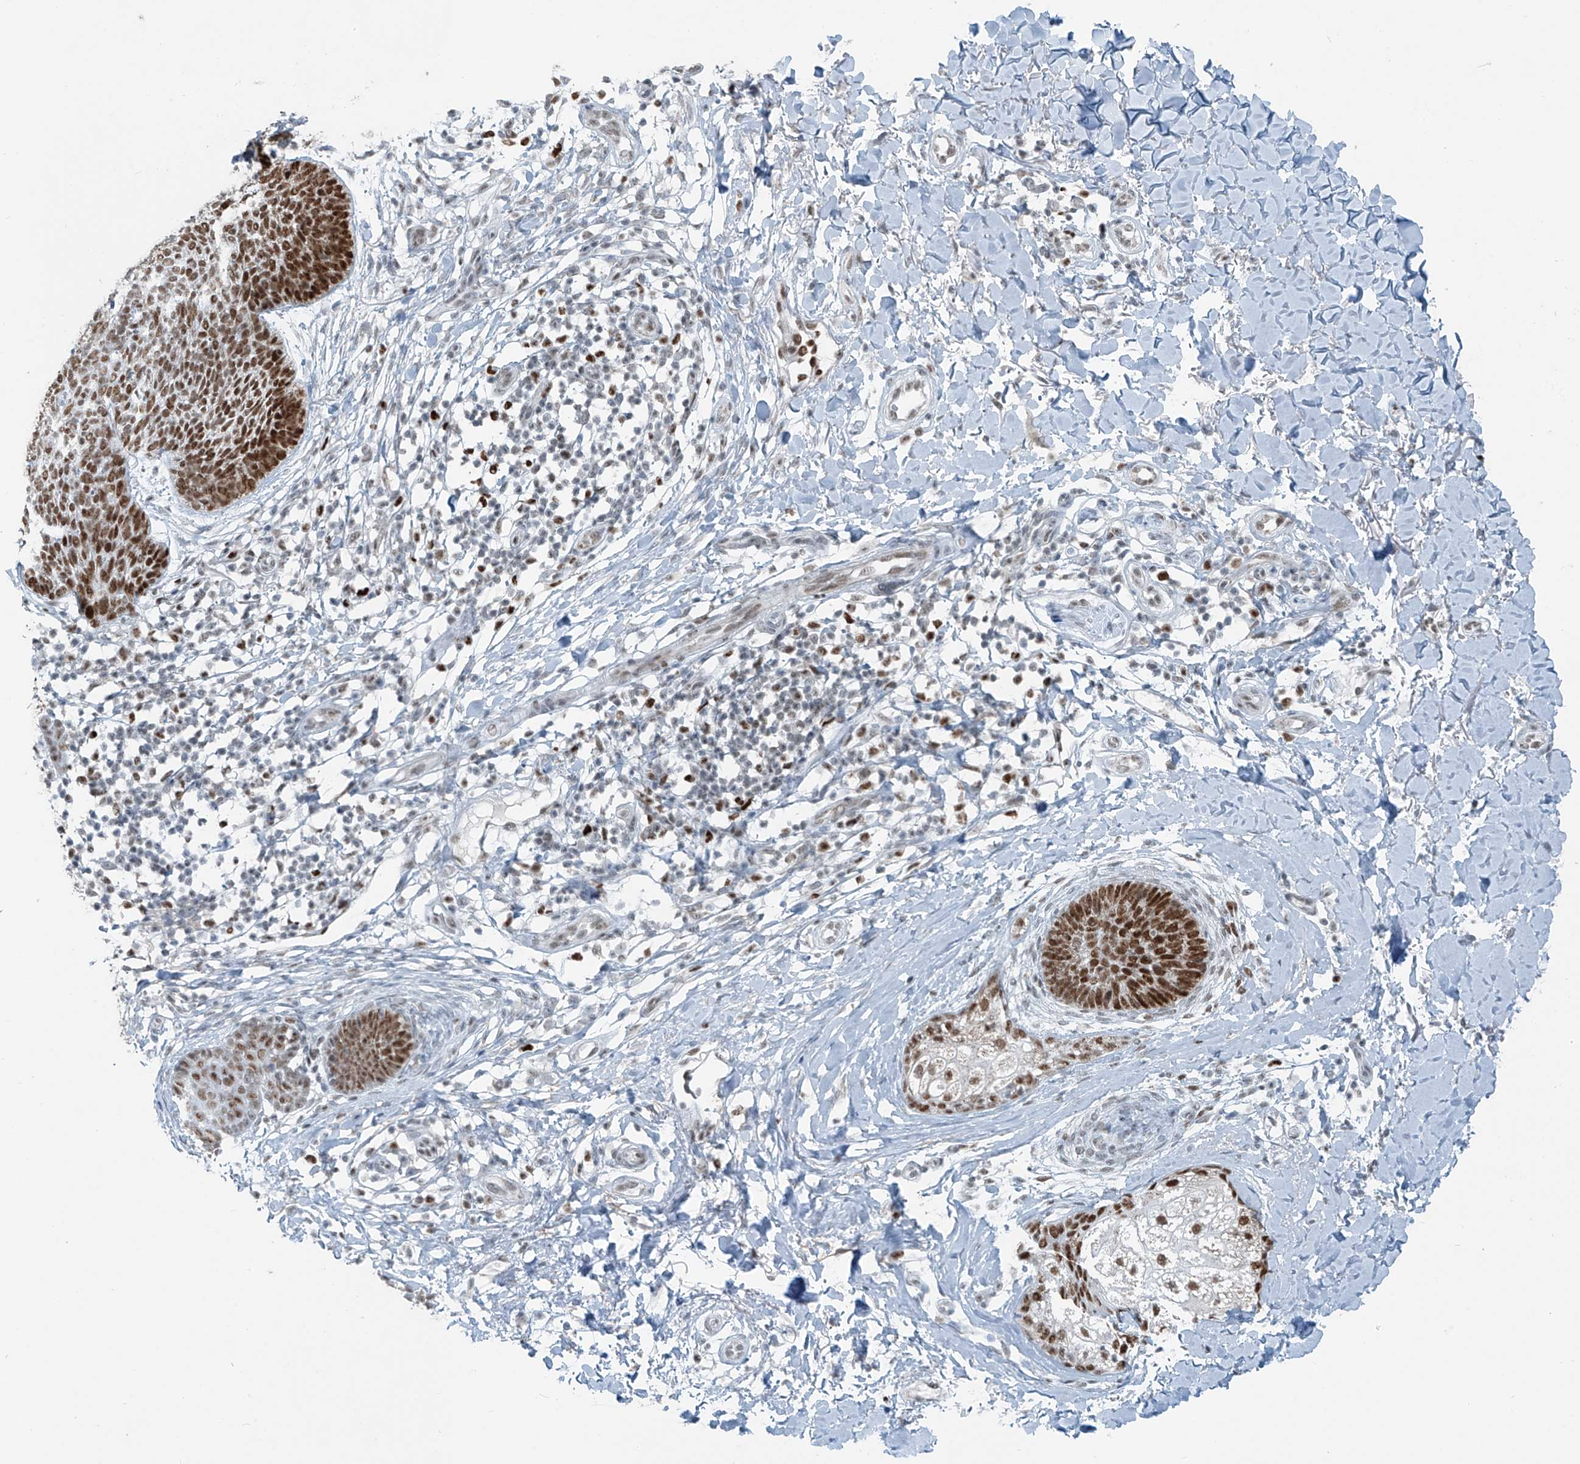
{"staining": {"intensity": "strong", "quantity": ">75%", "location": "nuclear"}, "tissue": "skin cancer", "cell_type": "Tumor cells", "image_type": "cancer", "snomed": [{"axis": "morphology", "description": "Basal cell carcinoma"}, {"axis": "topography", "description": "Skin"}], "caption": "Basal cell carcinoma (skin) tissue displays strong nuclear positivity in approximately >75% of tumor cells", "gene": "WRNIP1", "patient": {"sex": "female", "age": 64}}